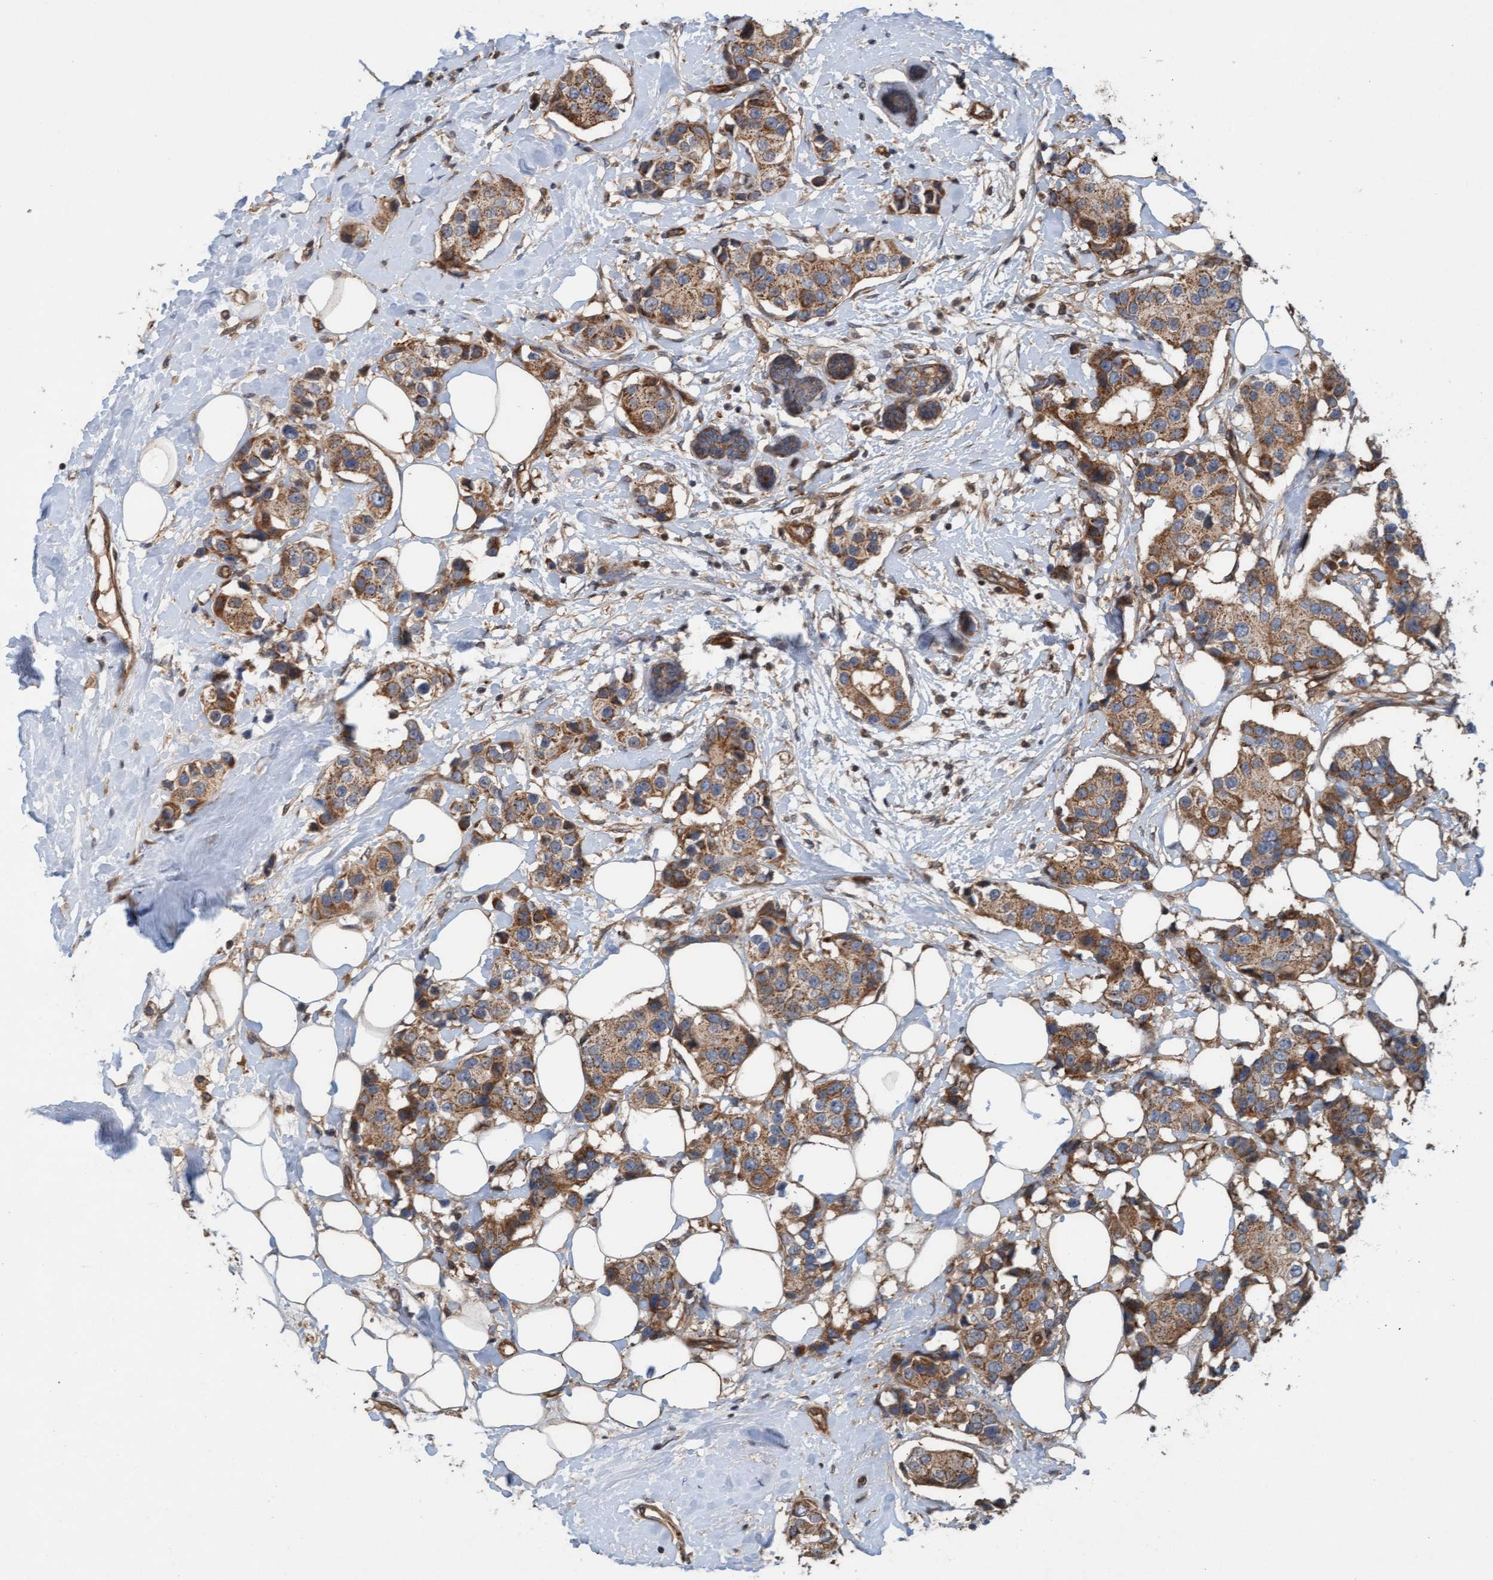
{"staining": {"intensity": "moderate", "quantity": ">75%", "location": "cytoplasmic/membranous"}, "tissue": "breast cancer", "cell_type": "Tumor cells", "image_type": "cancer", "snomed": [{"axis": "morphology", "description": "Normal tissue, NOS"}, {"axis": "morphology", "description": "Duct carcinoma"}, {"axis": "topography", "description": "Breast"}], "caption": "Intraductal carcinoma (breast) stained with a brown dye exhibits moderate cytoplasmic/membranous positive positivity in approximately >75% of tumor cells.", "gene": "ERAL1", "patient": {"sex": "female", "age": 39}}